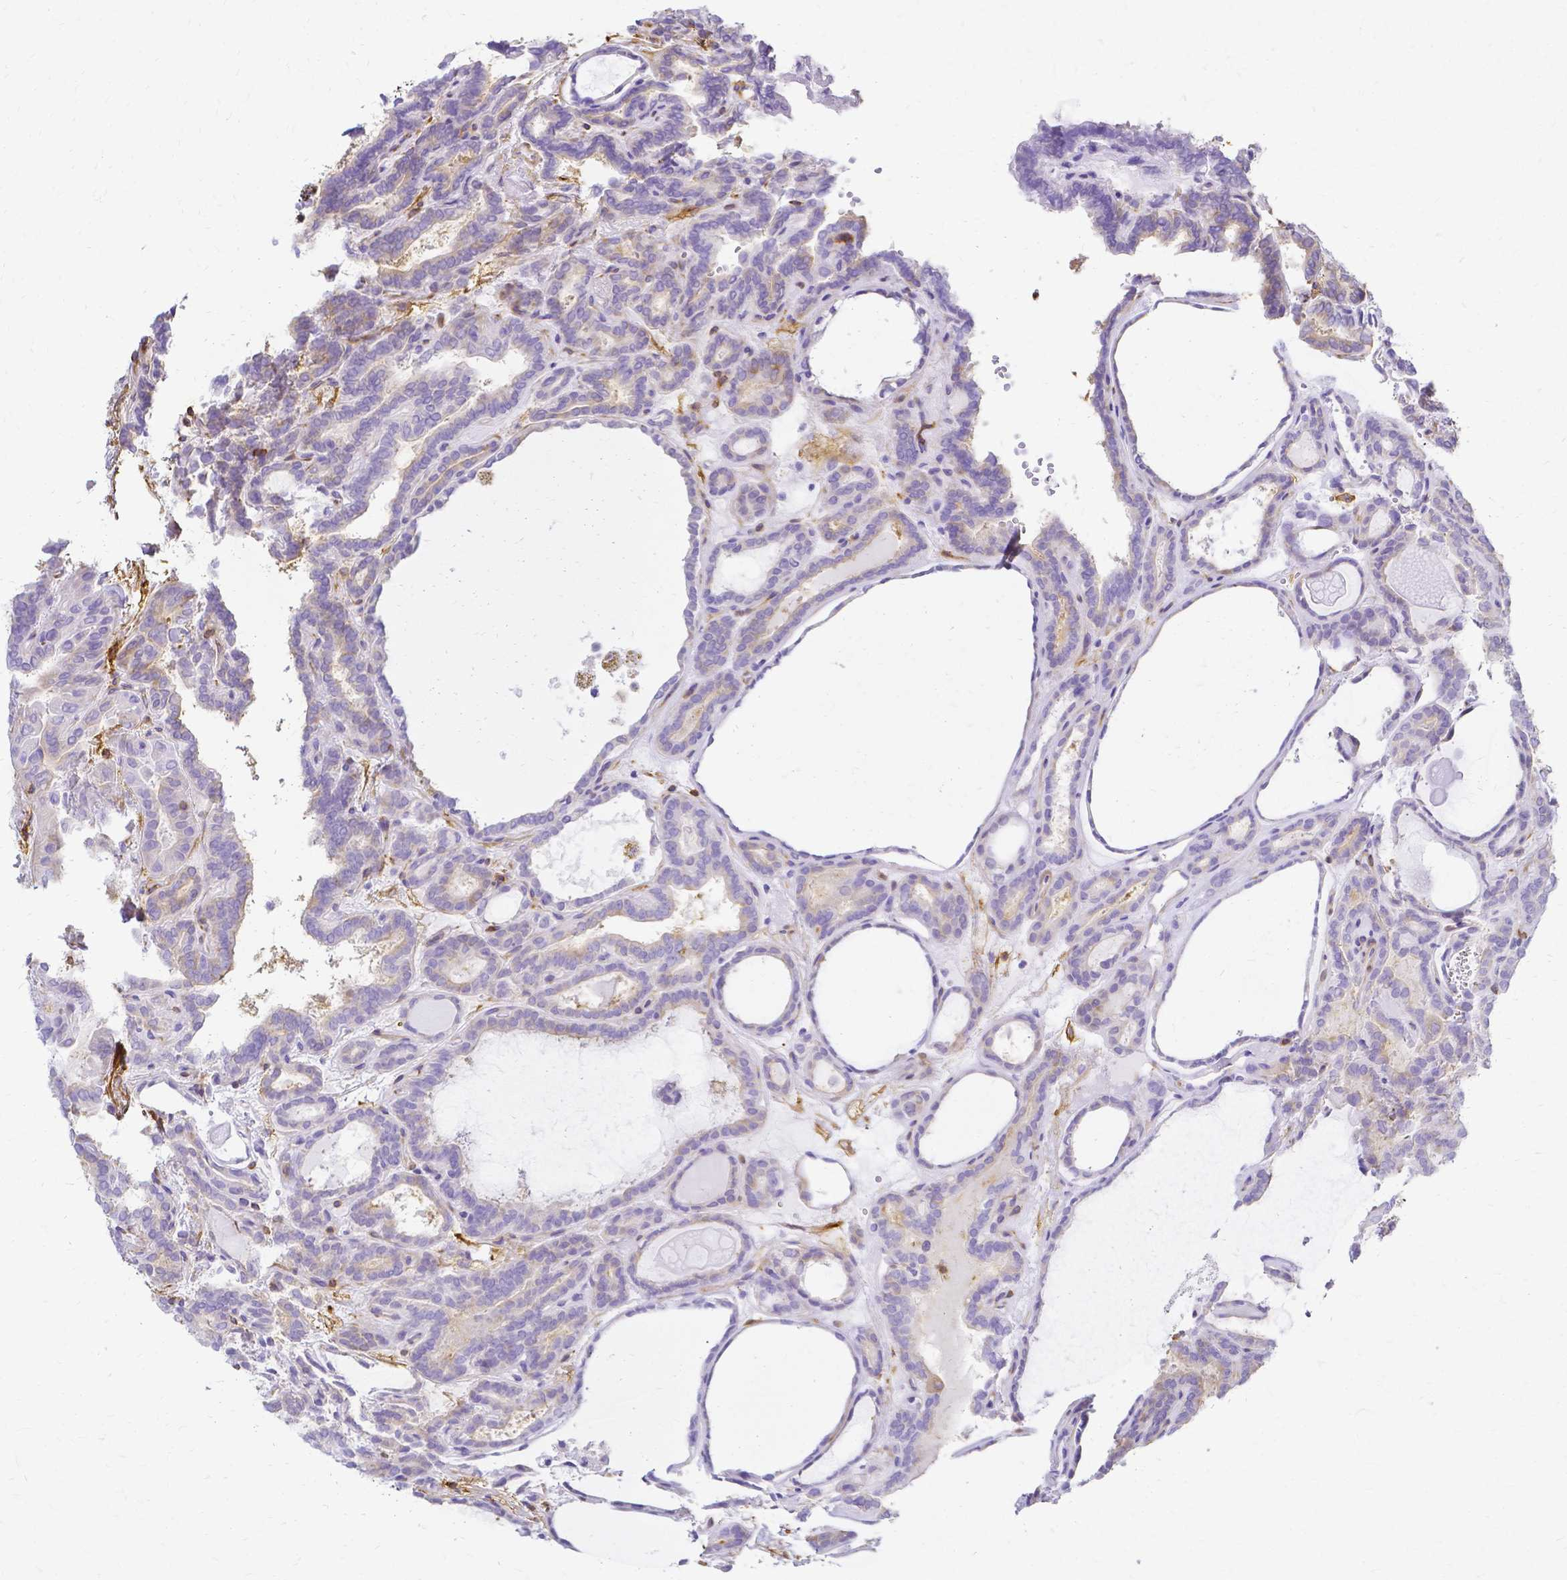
{"staining": {"intensity": "negative", "quantity": "none", "location": "none"}, "tissue": "thyroid cancer", "cell_type": "Tumor cells", "image_type": "cancer", "snomed": [{"axis": "morphology", "description": "Papillary adenocarcinoma, NOS"}, {"axis": "topography", "description": "Thyroid gland"}], "caption": "An immunohistochemistry (IHC) photomicrograph of thyroid papillary adenocarcinoma is shown. There is no staining in tumor cells of thyroid papillary adenocarcinoma.", "gene": "HSPA12A", "patient": {"sex": "female", "age": 46}}